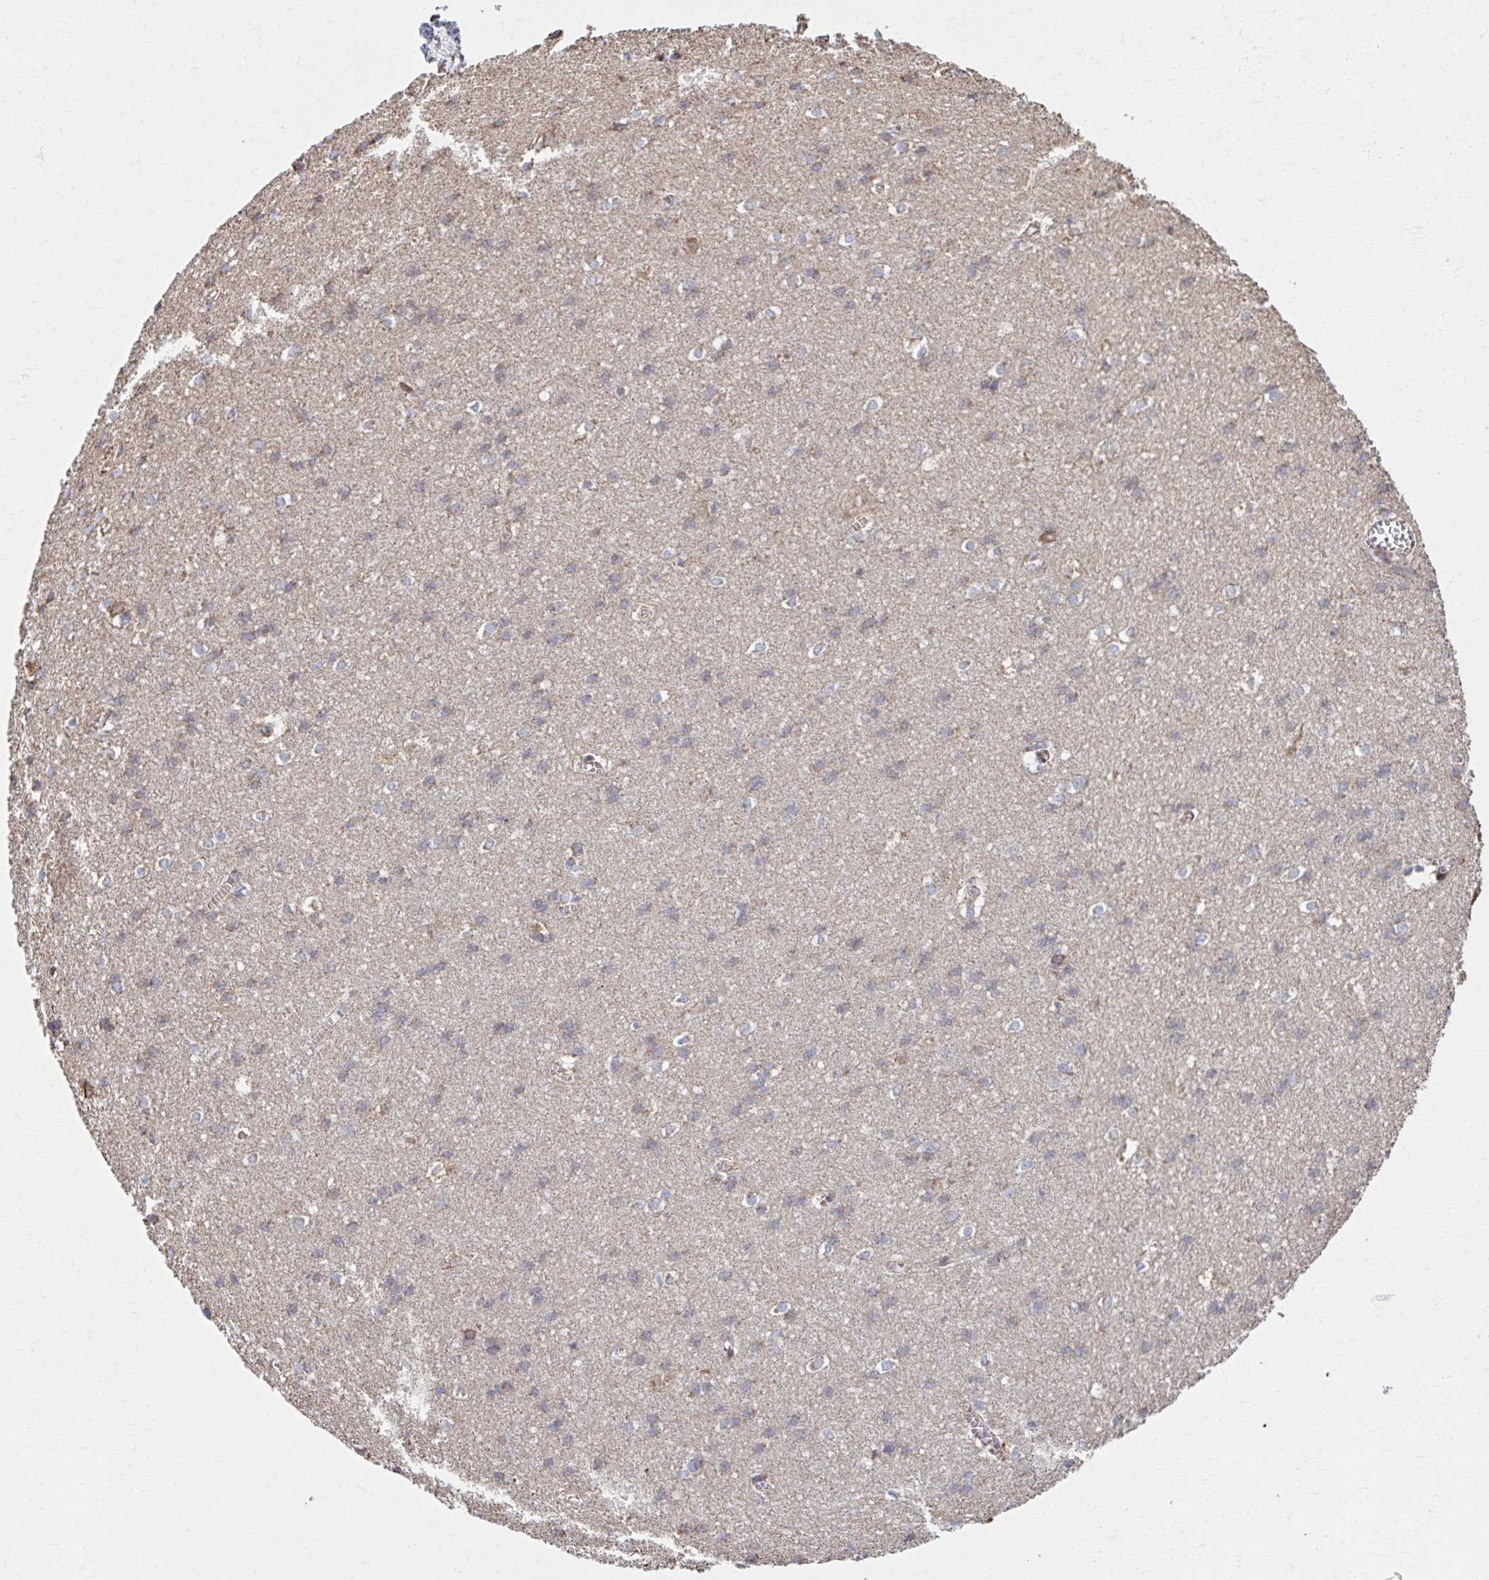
{"staining": {"intensity": "moderate", "quantity": ">75%", "location": "cytoplasmic/membranous"}, "tissue": "cerebral cortex", "cell_type": "Endothelial cells", "image_type": "normal", "snomed": [{"axis": "morphology", "description": "Normal tissue, NOS"}, {"axis": "topography", "description": "Cerebral cortex"}], "caption": "Protein expression analysis of benign human cerebral cortex reveals moderate cytoplasmic/membranous staining in approximately >75% of endothelial cells. (DAB (3,3'-diaminobenzidine) IHC, brown staining for protein, blue staining for nuclei).", "gene": "SAT1", "patient": {"sex": "male", "age": 37}}